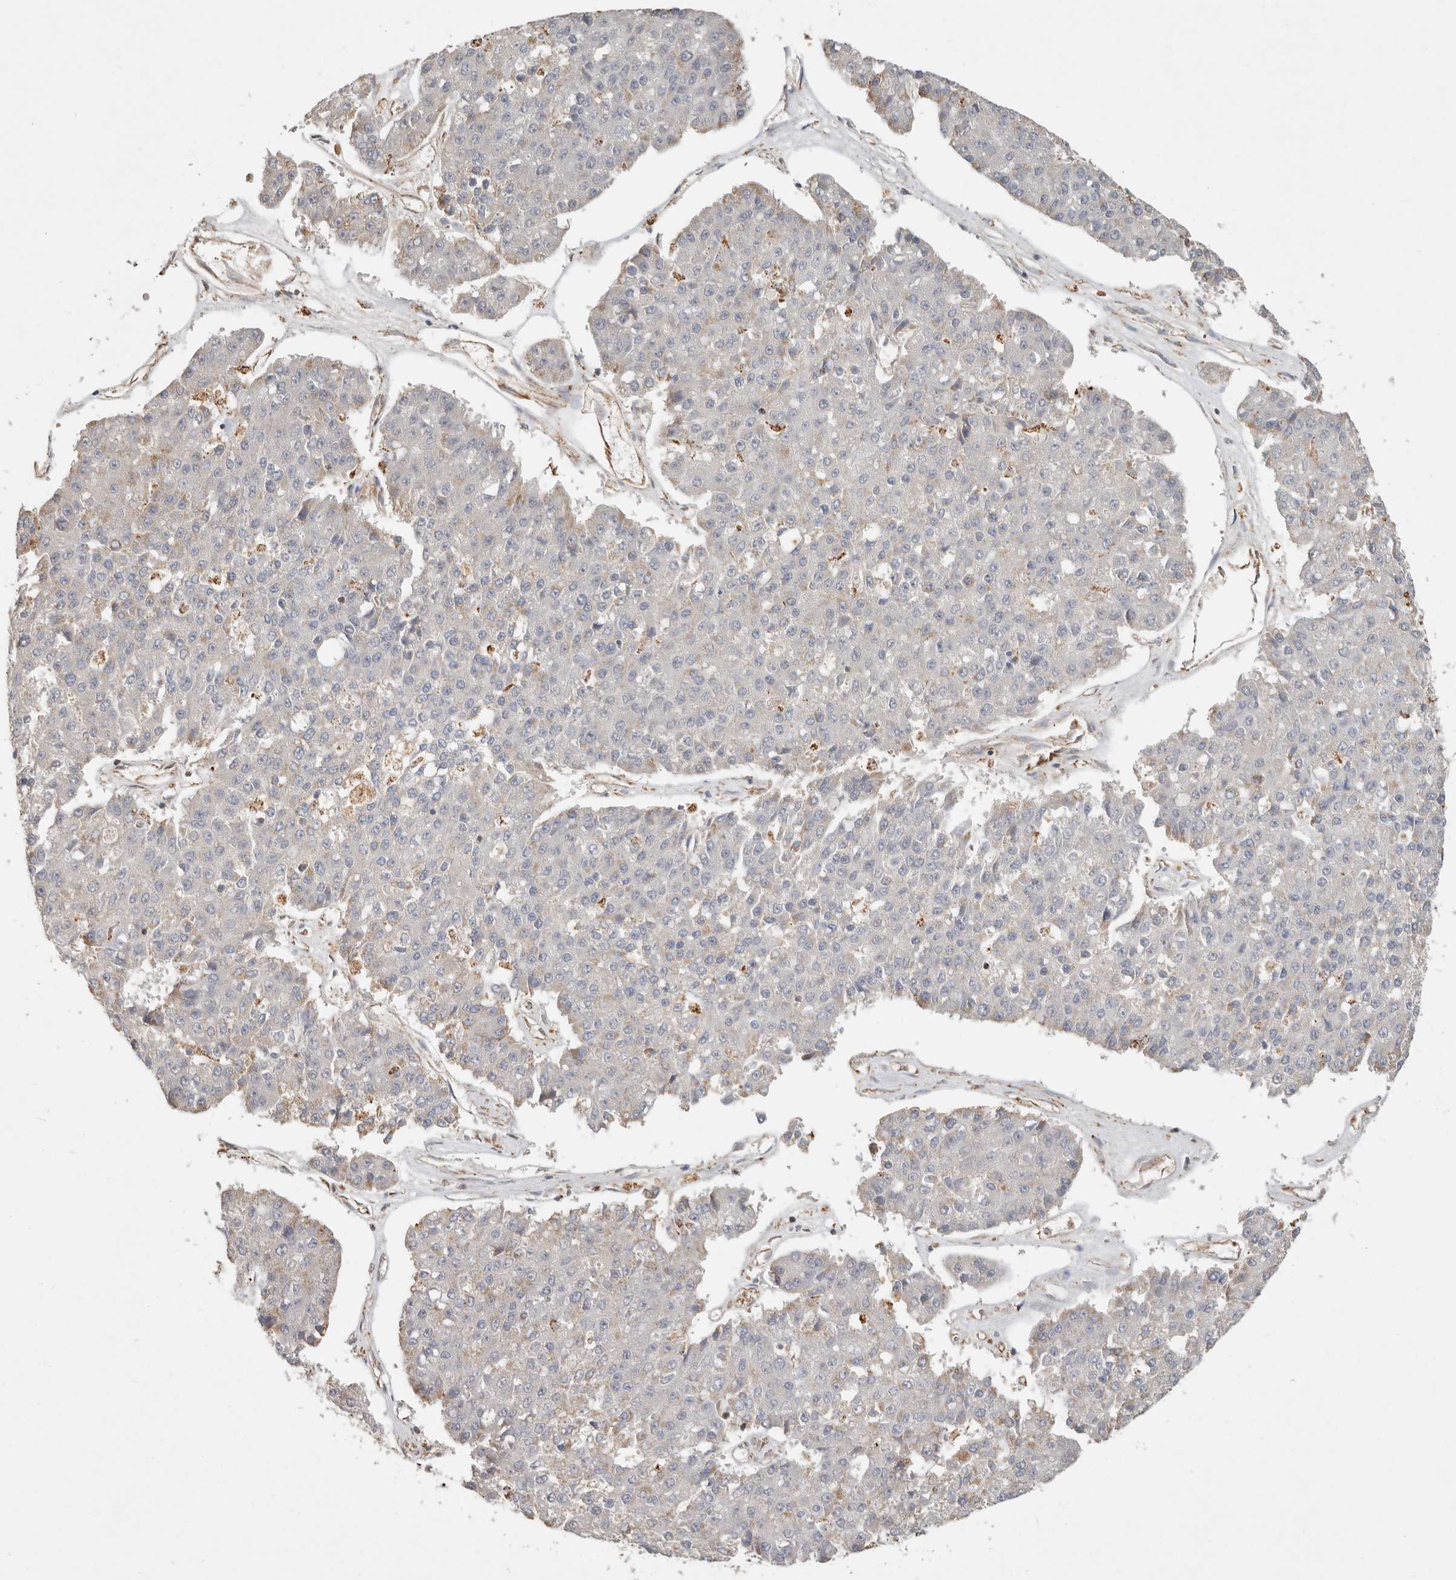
{"staining": {"intensity": "negative", "quantity": "none", "location": "none"}, "tissue": "pancreatic cancer", "cell_type": "Tumor cells", "image_type": "cancer", "snomed": [{"axis": "morphology", "description": "Adenocarcinoma, NOS"}, {"axis": "topography", "description": "Pancreas"}], "caption": "This is an immunohistochemistry (IHC) micrograph of pancreatic cancer (adenocarcinoma). There is no staining in tumor cells.", "gene": "ARHGEF10L", "patient": {"sex": "male", "age": 50}}